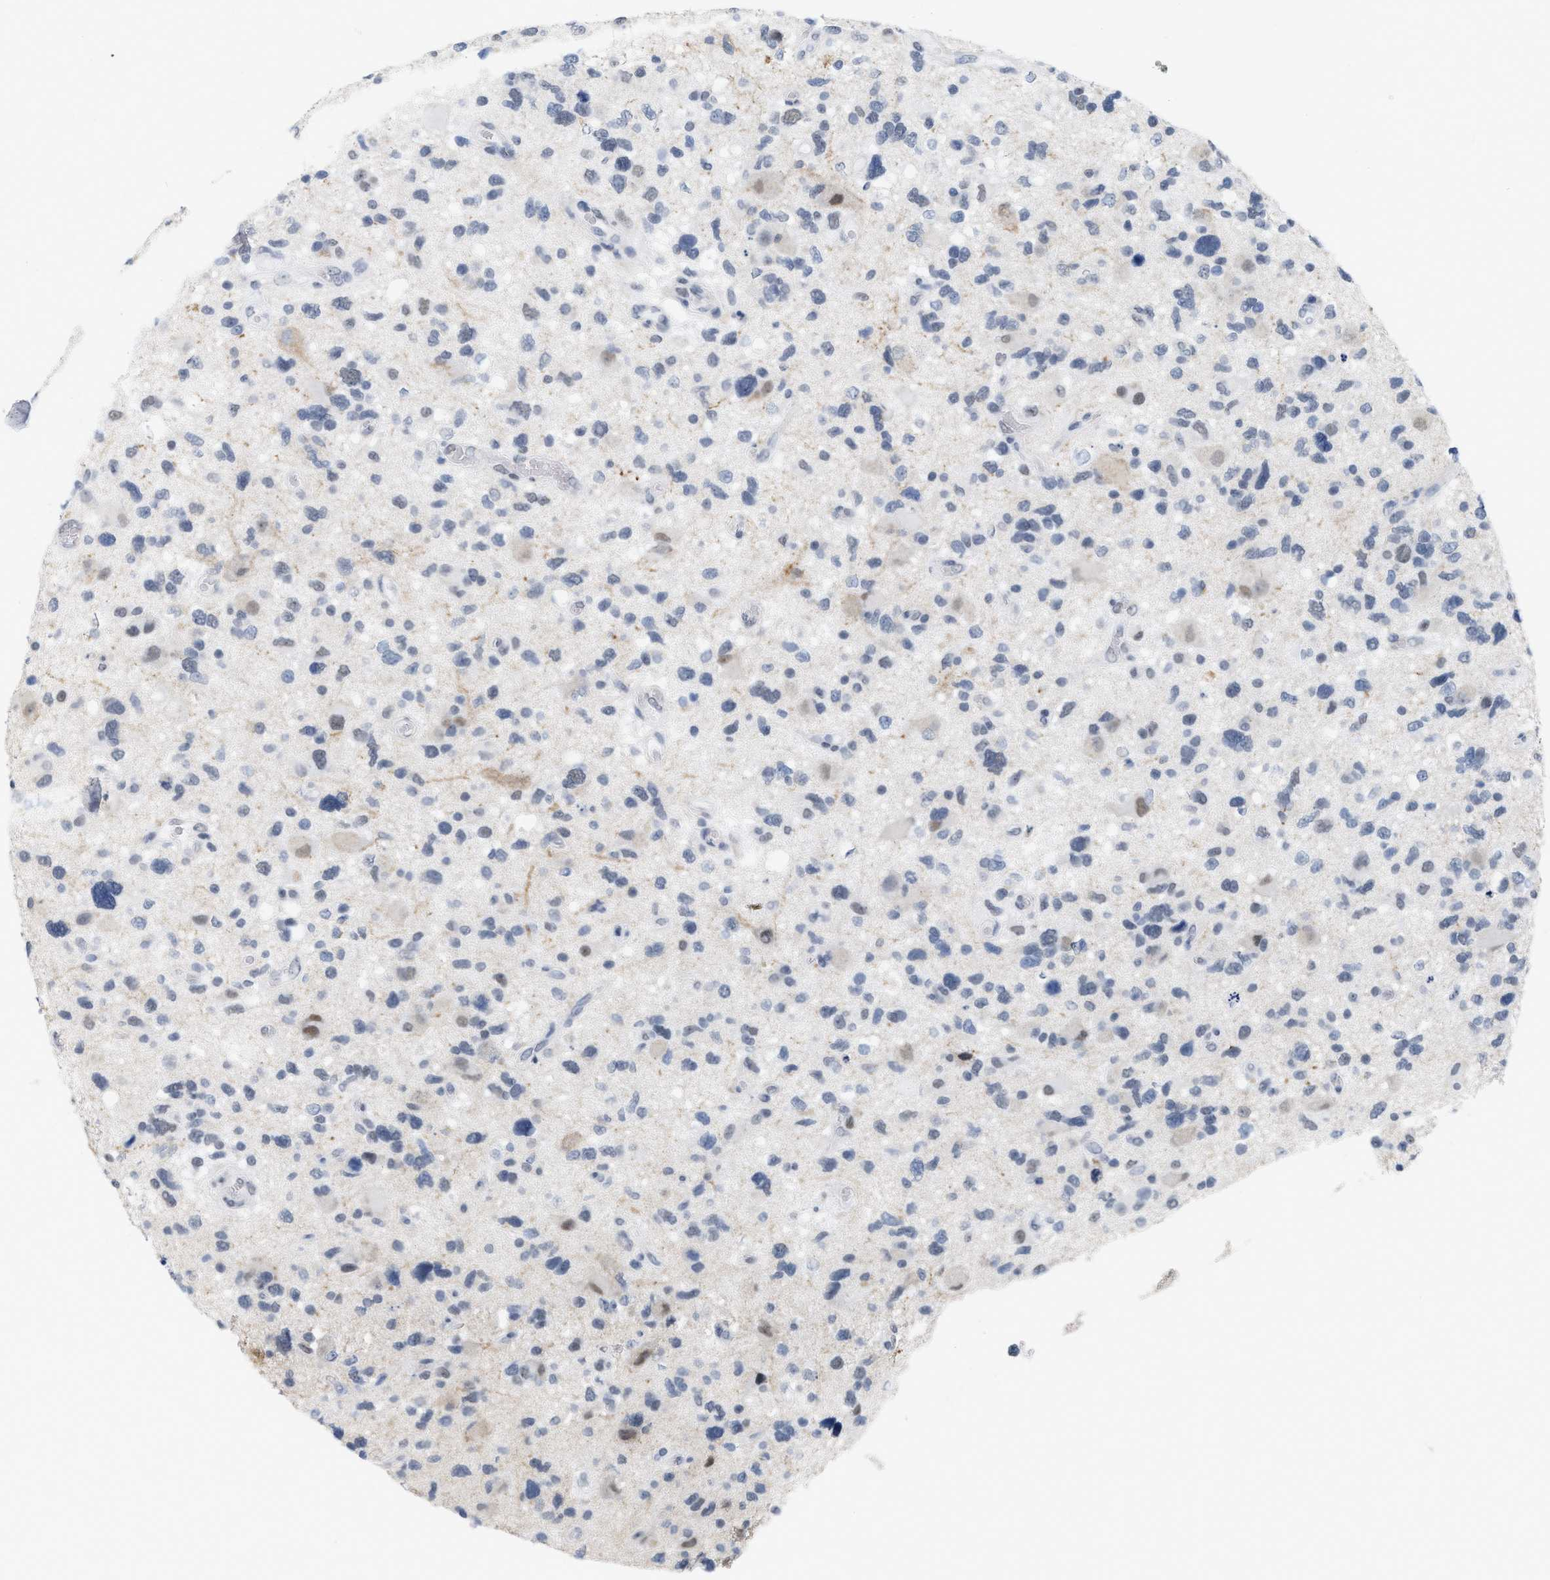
{"staining": {"intensity": "negative", "quantity": "none", "location": "none"}, "tissue": "glioma", "cell_type": "Tumor cells", "image_type": "cancer", "snomed": [{"axis": "morphology", "description": "Glioma, malignant, High grade"}, {"axis": "topography", "description": "Brain"}], "caption": "The immunohistochemistry (IHC) image has no significant positivity in tumor cells of high-grade glioma (malignant) tissue.", "gene": "XIRP1", "patient": {"sex": "male", "age": 33}}